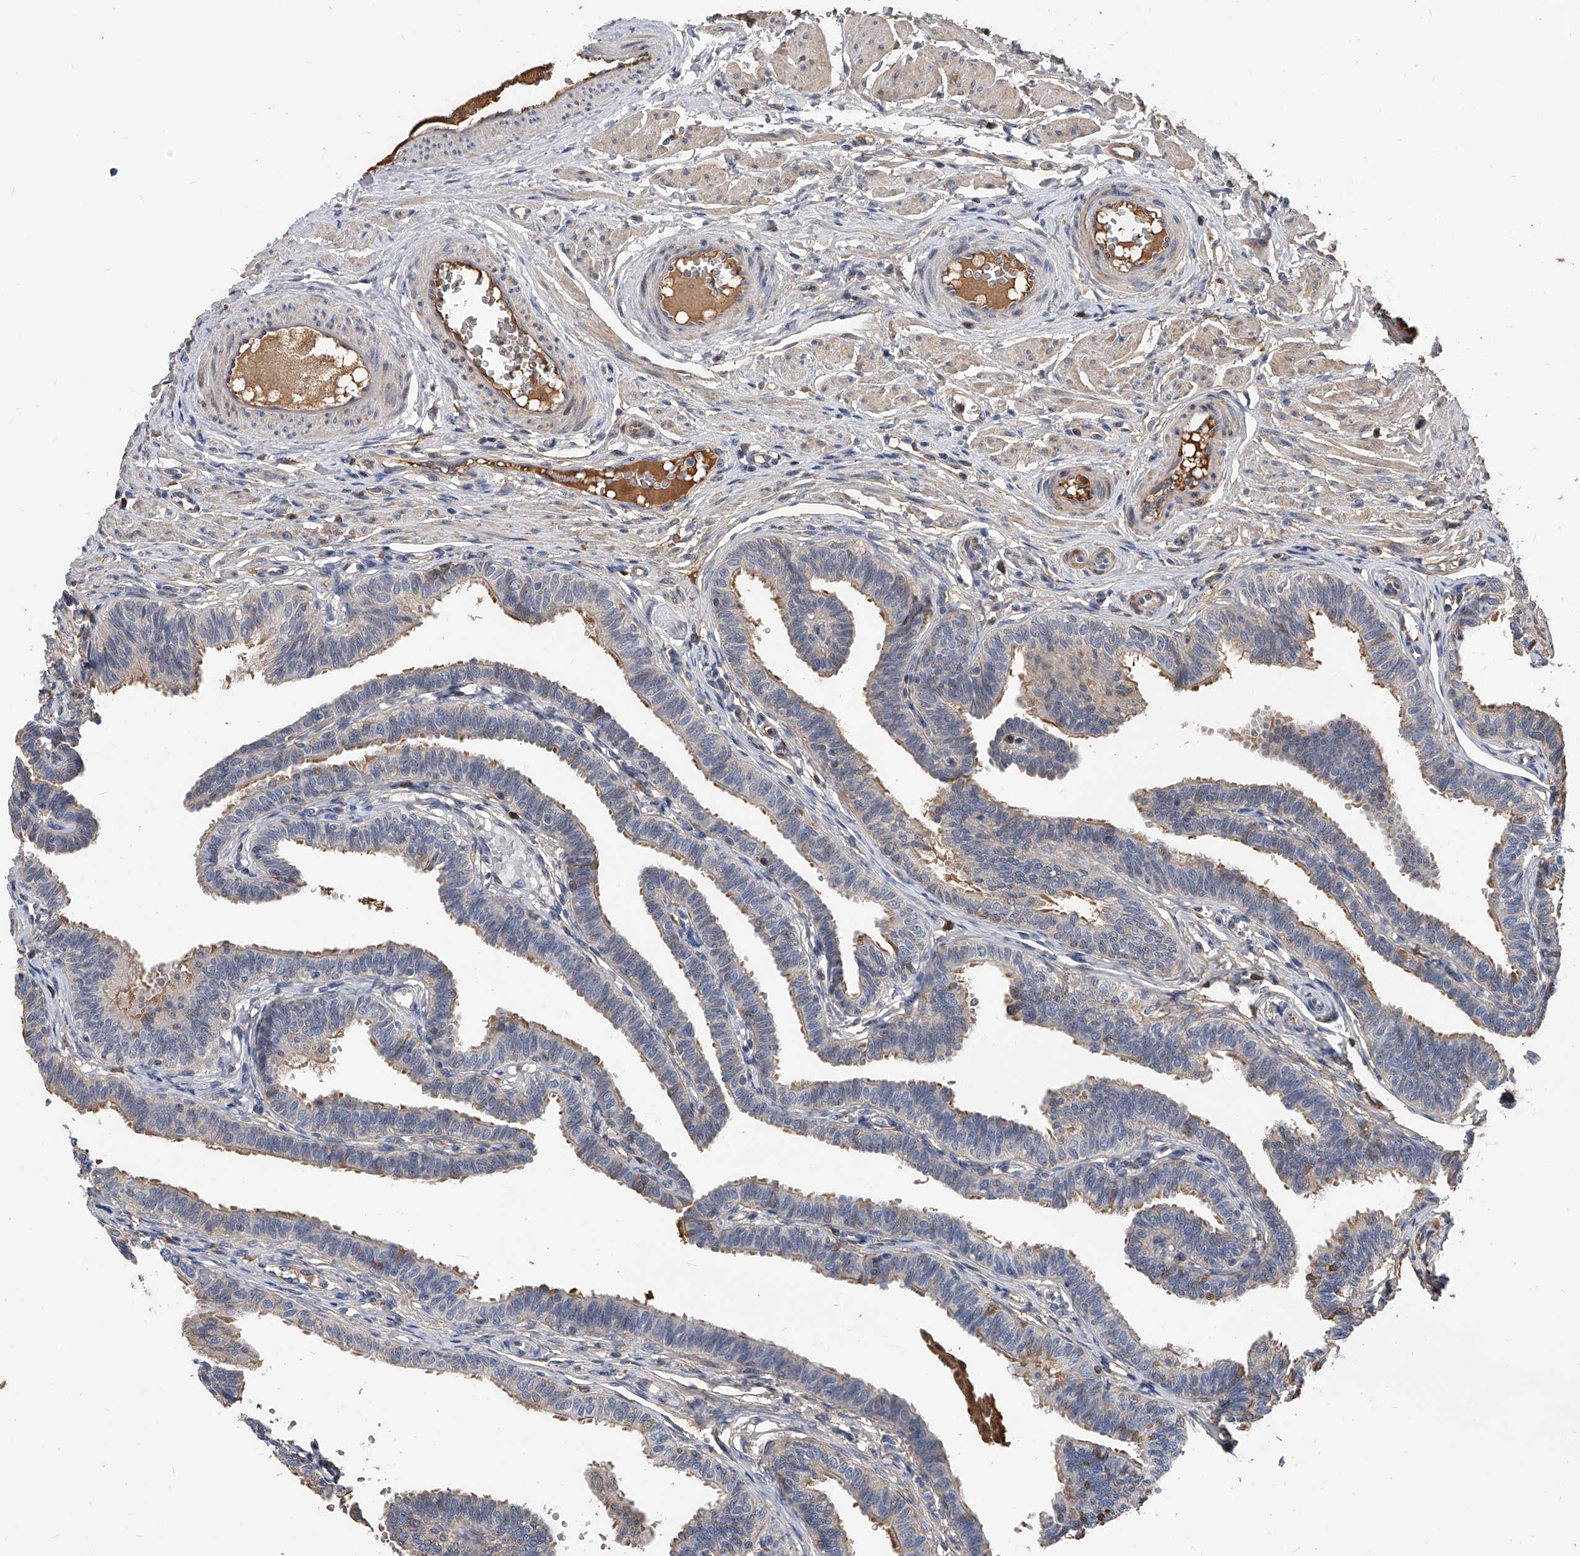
{"staining": {"intensity": "moderate", "quantity": "<25%", "location": "cytoplasmic/membranous"}, "tissue": "fallopian tube", "cell_type": "Glandular cells", "image_type": "normal", "snomed": [{"axis": "morphology", "description": "Normal tissue, NOS"}, {"axis": "topography", "description": "Fallopian tube"}, {"axis": "topography", "description": "Ovary"}], "caption": "Protein expression analysis of benign human fallopian tube reveals moderate cytoplasmic/membranous staining in about <25% of glandular cells.", "gene": "ZNF25", "patient": {"sex": "female", "age": 23}}